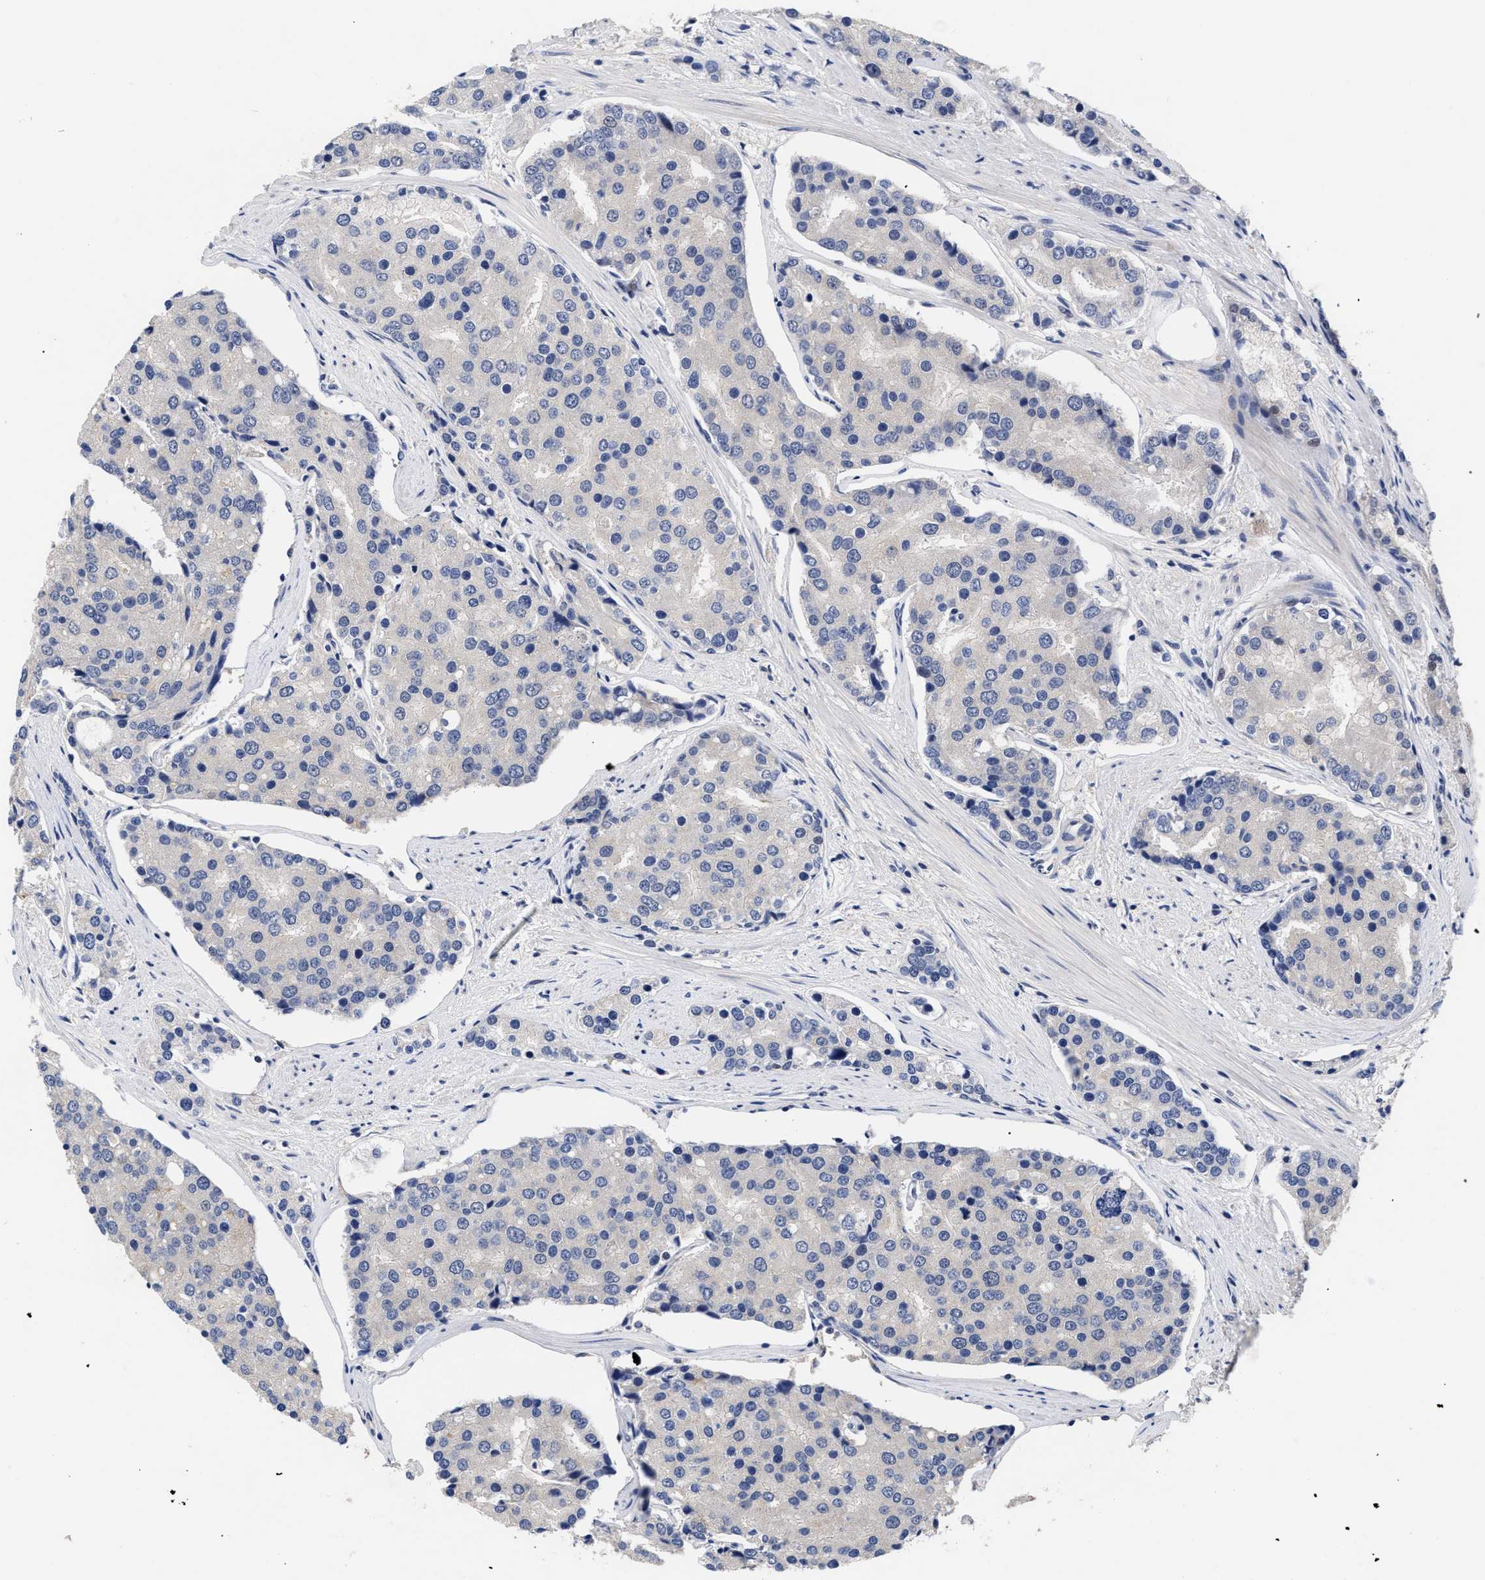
{"staining": {"intensity": "negative", "quantity": "none", "location": "none"}, "tissue": "prostate cancer", "cell_type": "Tumor cells", "image_type": "cancer", "snomed": [{"axis": "morphology", "description": "Adenocarcinoma, High grade"}, {"axis": "topography", "description": "Prostate"}], "caption": "IHC histopathology image of prostate adenocarcinoma (high-grade) stained for a protein (brown), which demonstrates no positivity in tumor cells.", "gene": "CCN5", "patient": {"sex": "male", "age": 50}}